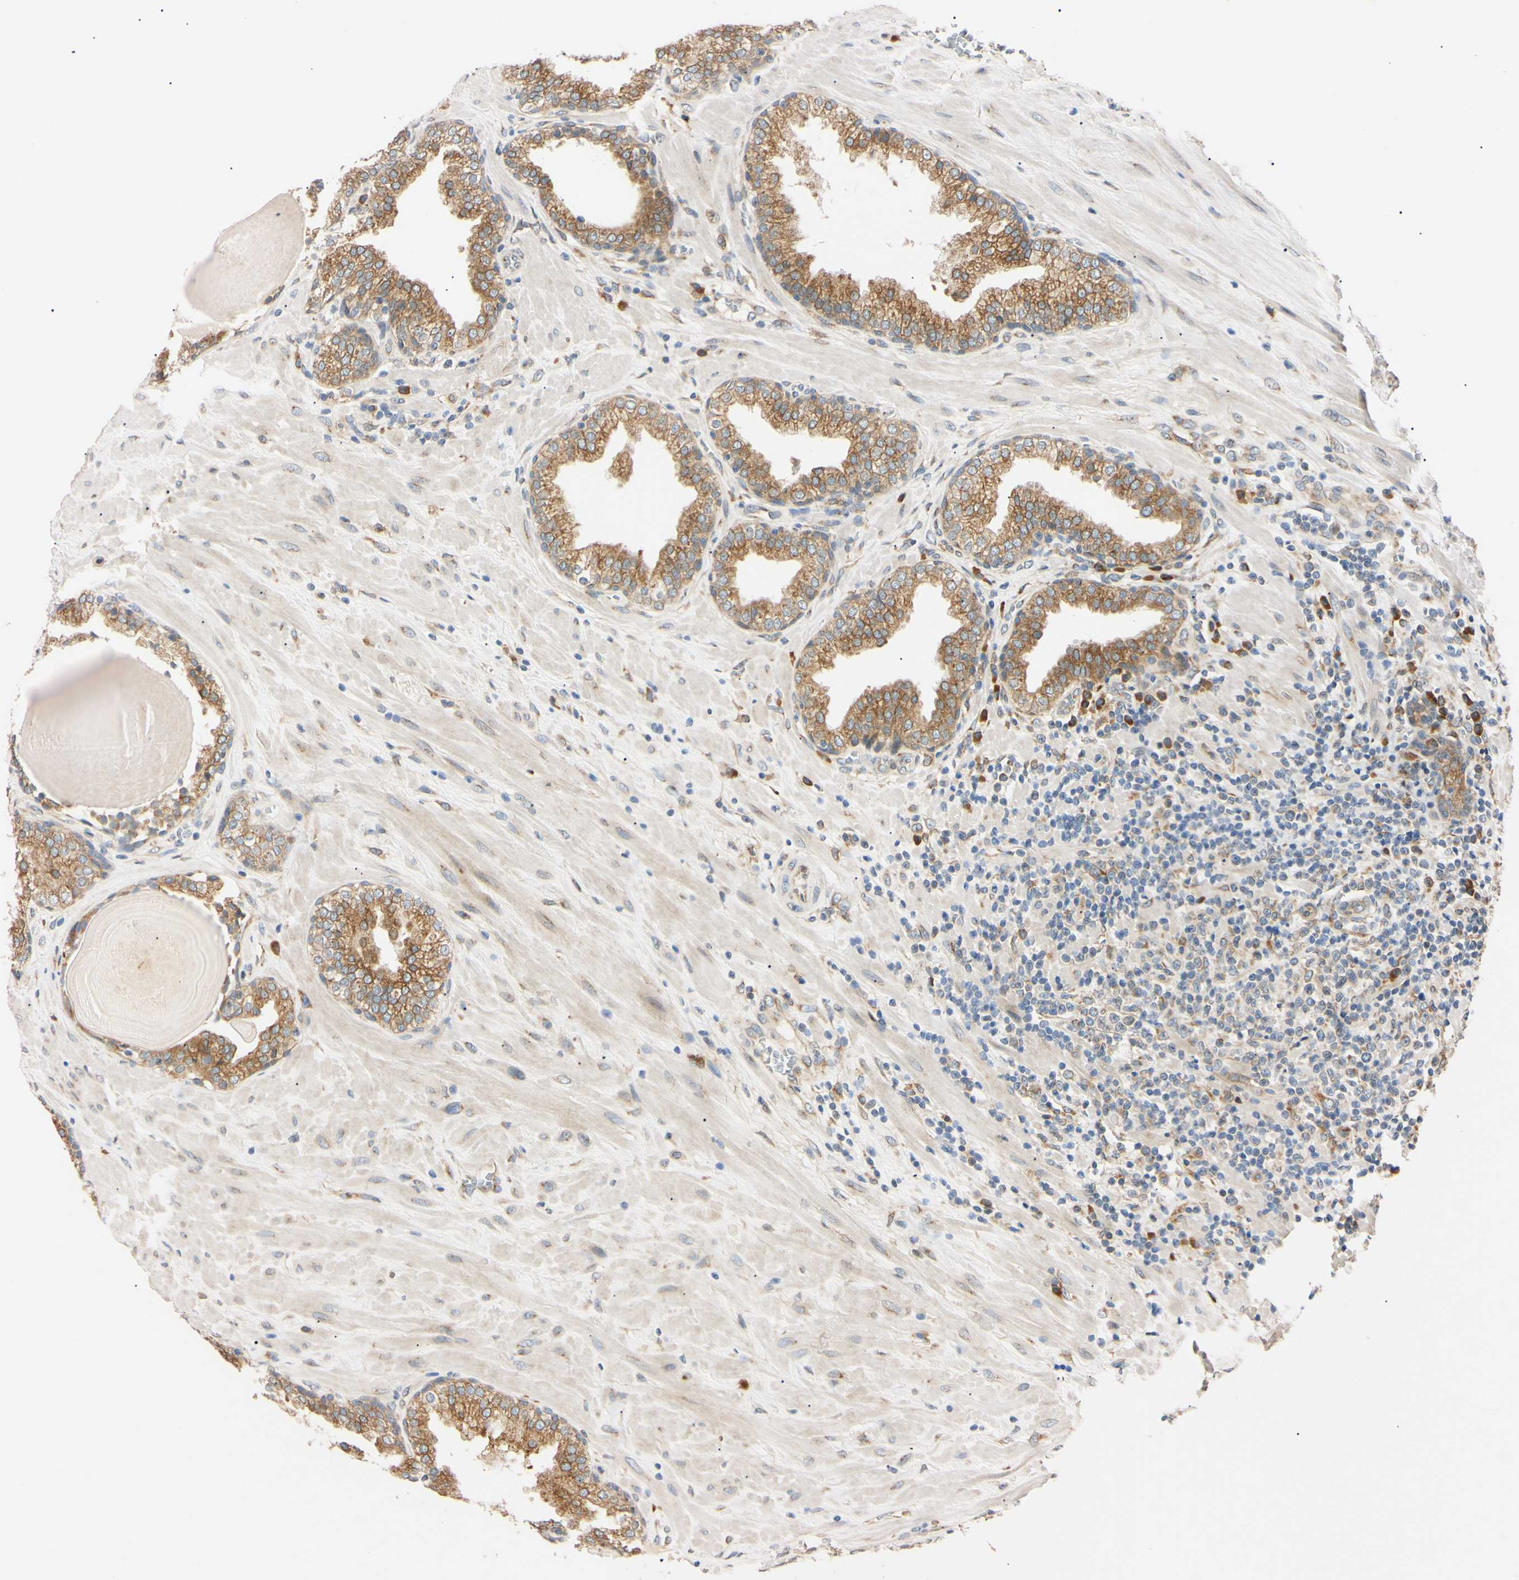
{"staining": {"intensity": "moderate", "quantity": ">75%", "location": "cytoplasmic/membranous"}, "tissue": "prostate", "cell_type": "Glandular cells", "image_type": "normal", "snomed": [{"axis": "morphology", "description": "Normal tissue, NOS"}, {"axis": "topography", "description": "Prostate"}], "caption": "Immunohistochemical staining of benign human prostate exhibits medium levels of moderate cytoplasmic/membranous positivity in approximately >75% of glandular cells. The protein is stained brown, and the nuclei are stained in blue (DAB IHC with brightfield microscopy, high magnification).", "gene": "IER3IP1", "patient": {"sex": "male", "age": 51}}